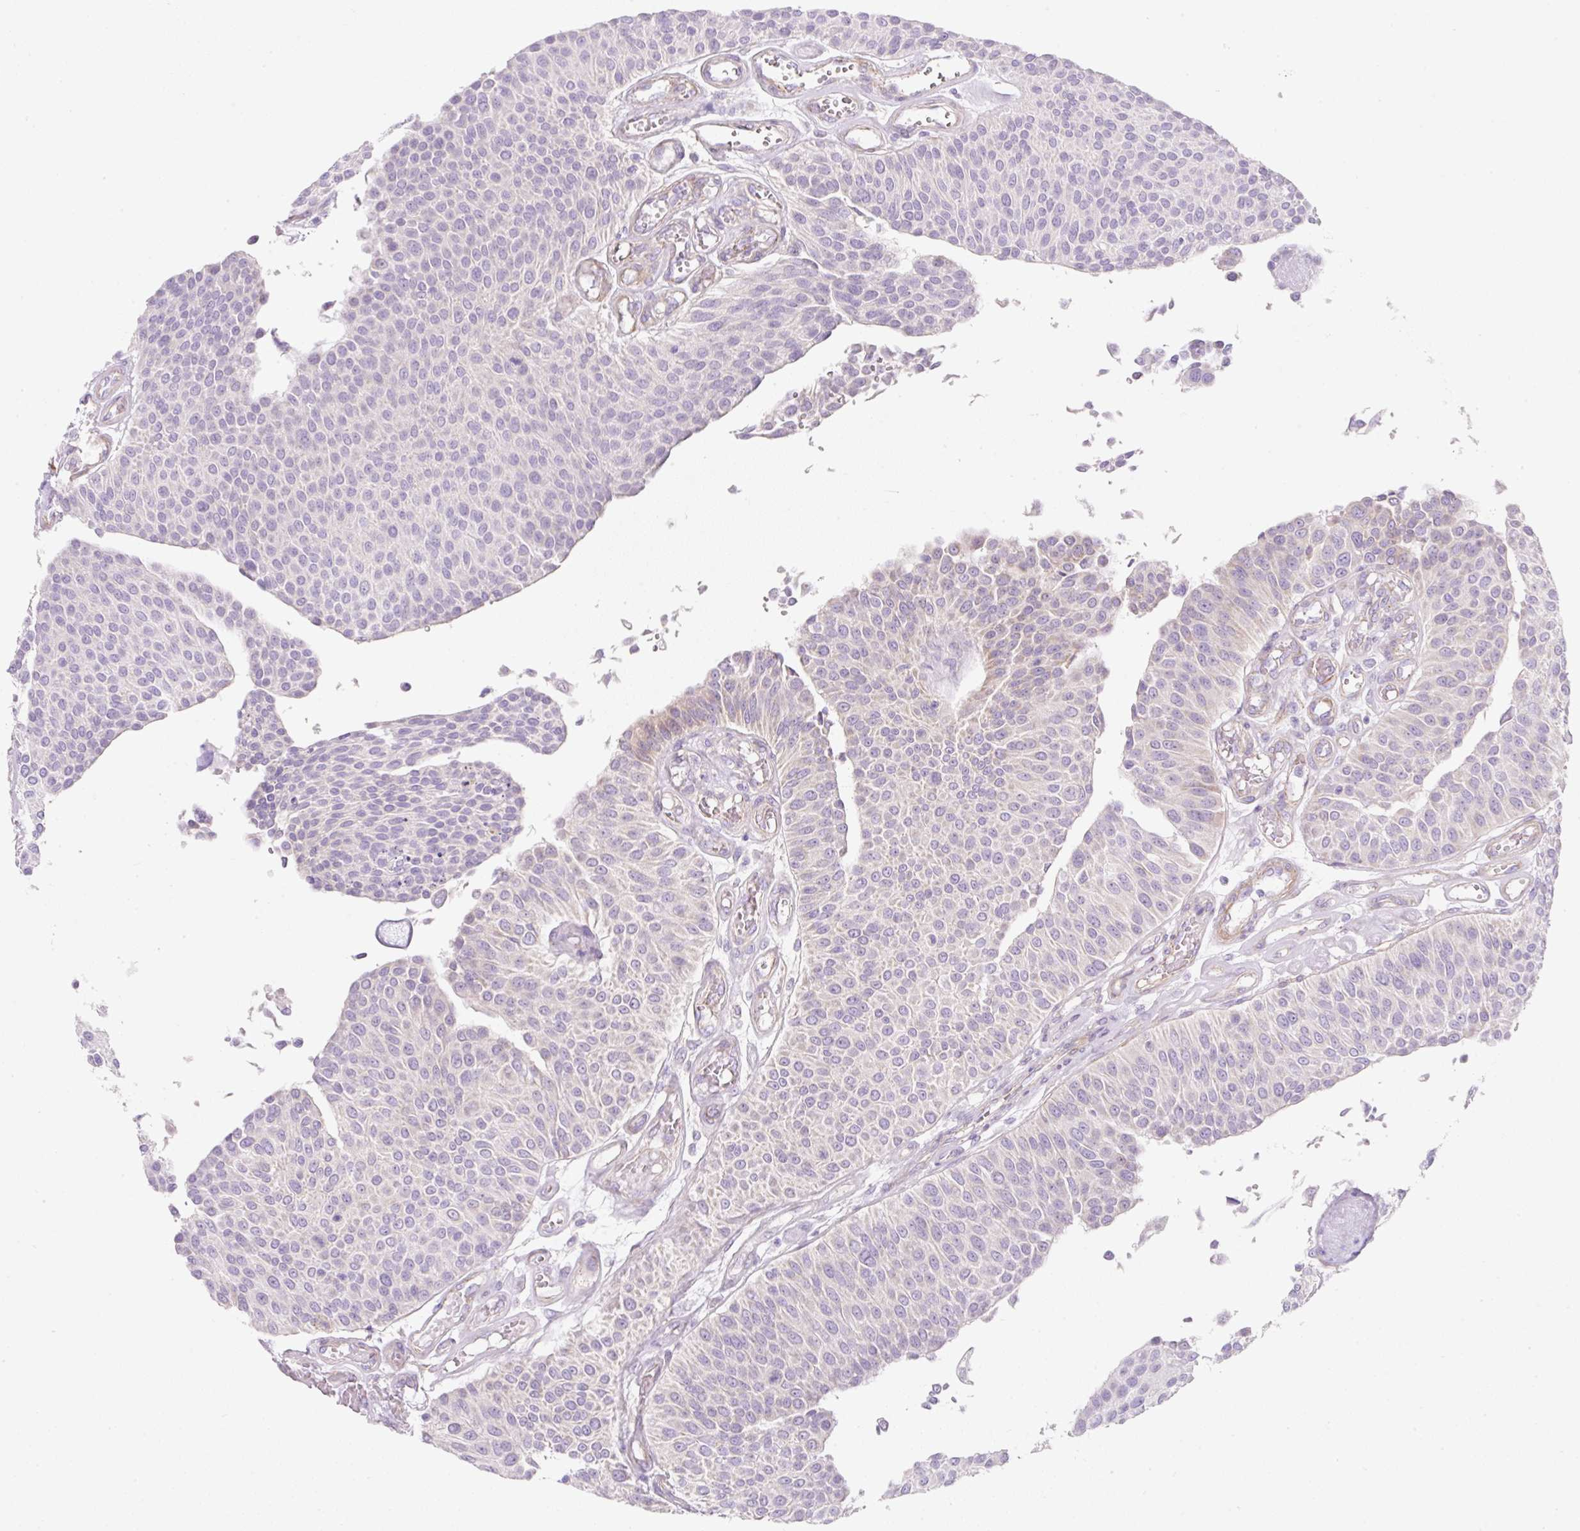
{"staining": {"intensity": "negative", "quantity": "none", "location": "none"}, "tissue": "urothelial cancer", "cell_type": "Tumor cells", "image_type": "cancer", "snomed": [{"axis": "morphology", "description": "Urothelial carcinoma, NOS"}, {"axis": "topography", "description": "Urinary bladder"}], "caption": "Immunohistochemistry histopathology image of neoplastic tissue: human urothelial cancer stained with DAB exhibits no significant protein positivity in tumor cells.", "gene": "ERAP2", "patient": {"sex": "male", "age": 55}}